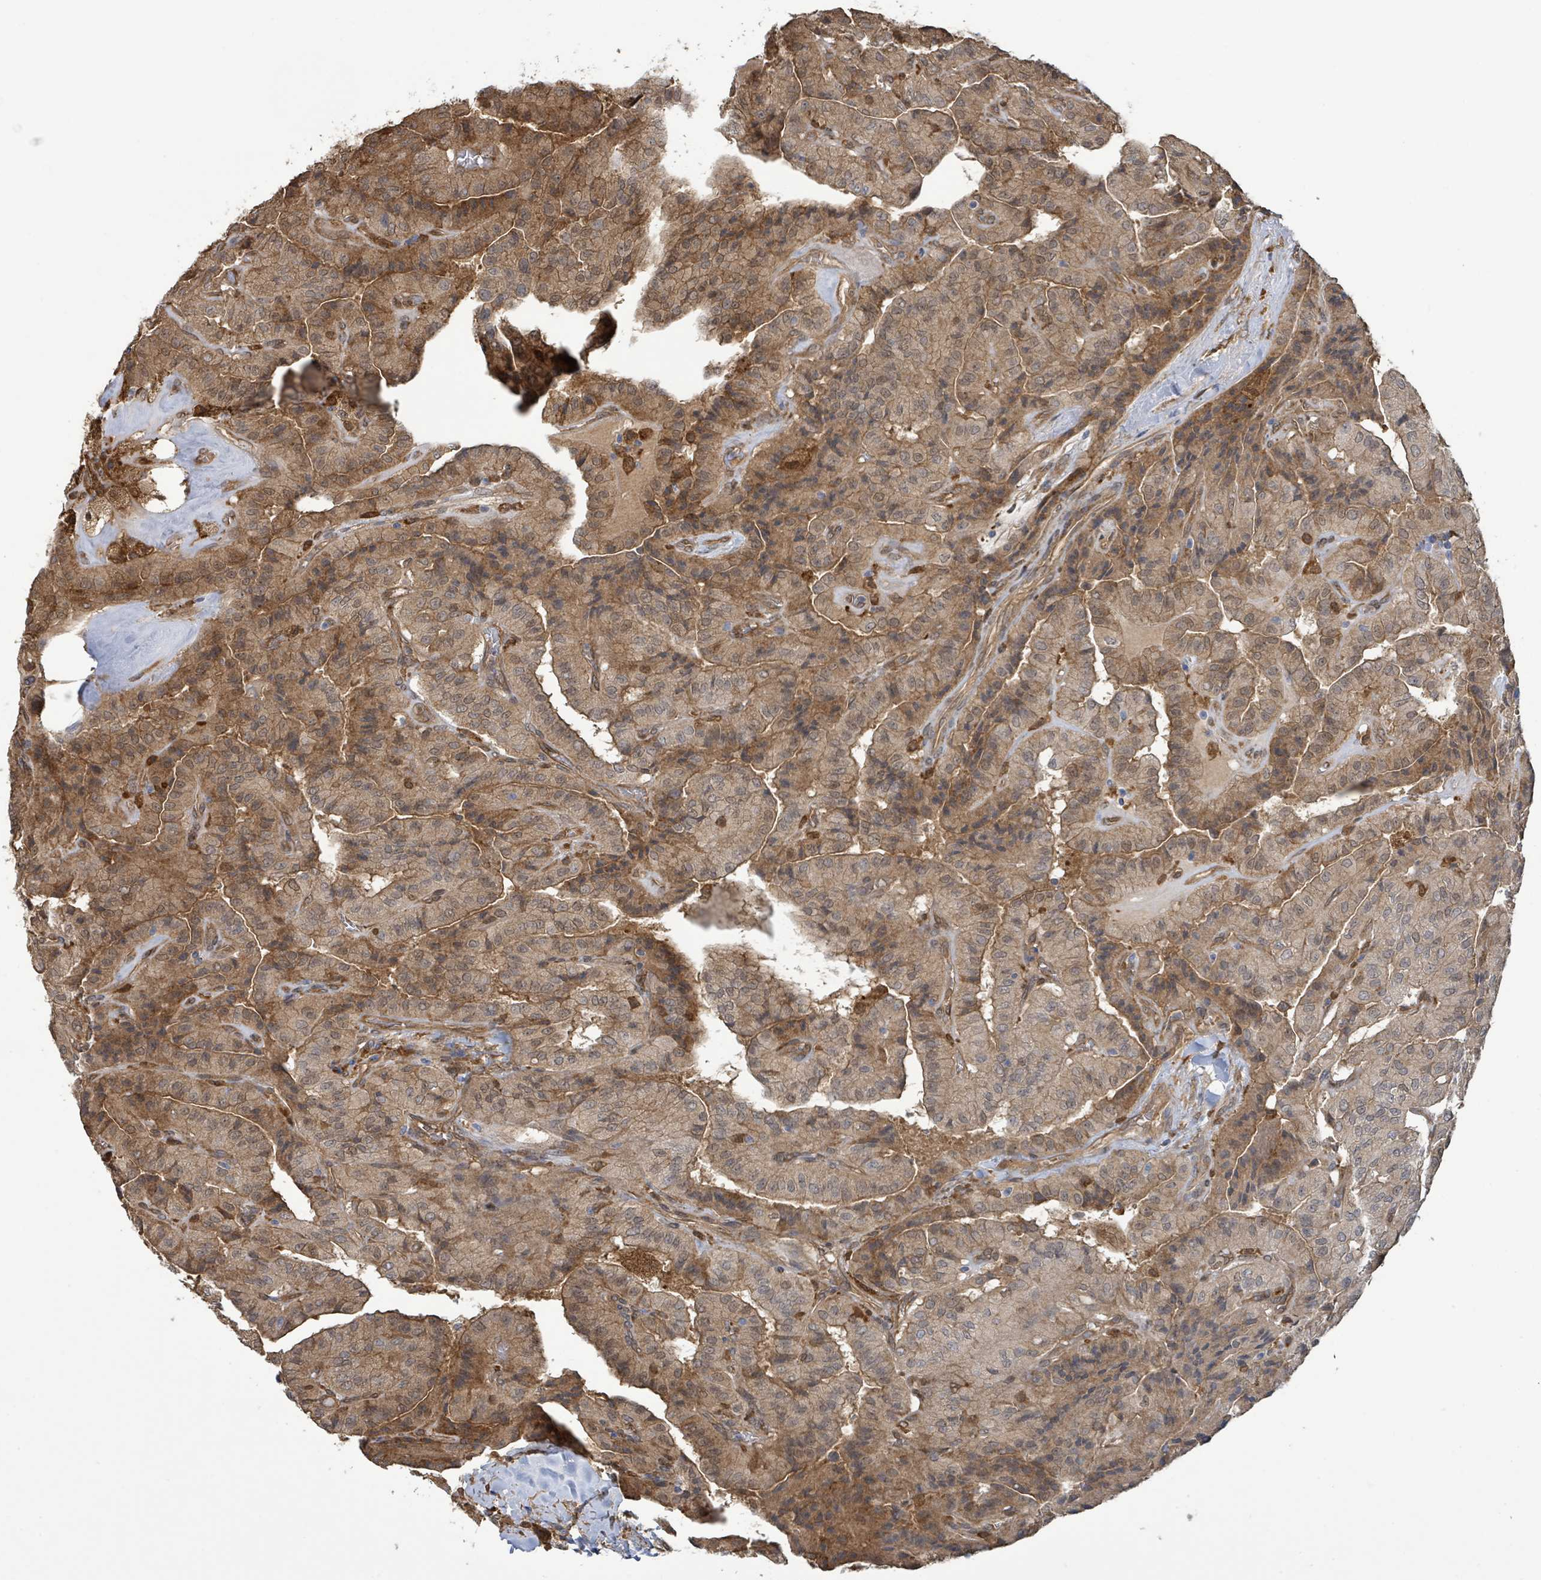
{"staining": {"intensity": "moderate", "quantity": ">75%", "location": "cytoplasmic/membranous"}, "tissue": "thyroid cancer", "cell_type": "Tumor cells", "image_type": "cancer", "snomed": [{"axis": "morphology", "description": "Normal tissue, NOS"}, {"axis": "morphology", "description": "Papillary adenocarcinoma, NOS"}, {"axis": "topography", "description": "Thyroid gland"}], "caption": "This photomicrograph reveals papillary adenocarcinoma (thyroid) stained with immunohistochemistry to label a protein in brown. The cytoplasmic/membranous of tumor cells show moderate positivity for the protein. Nuclei are counter-stained blue.", "gene": "ARPIN", "patient": {"sex": "female", "age": 59}}